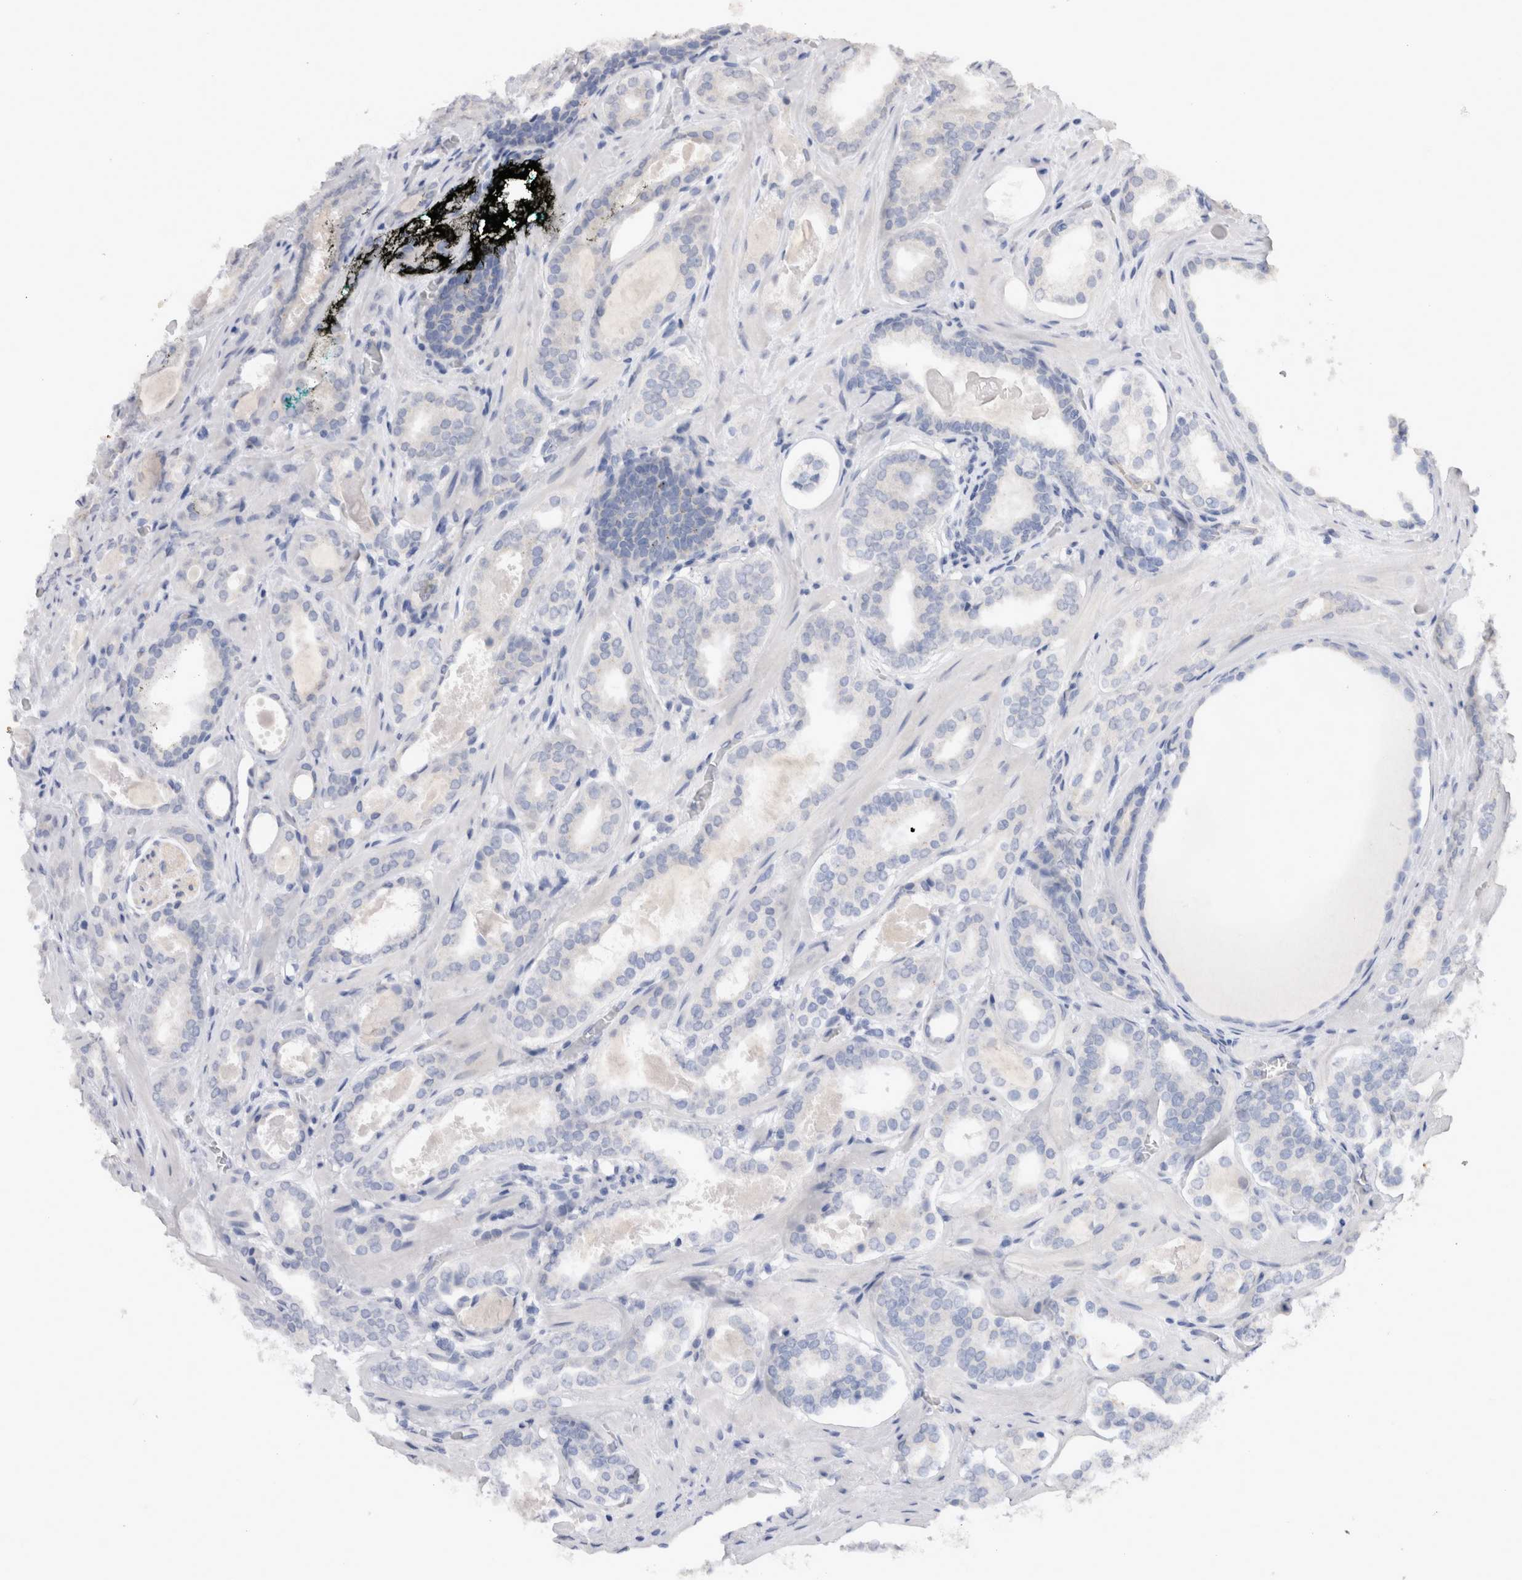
{"staining": {"intensity": "negative", "quantity": "none", "location": "none"}, "tissue": "prostate cancer", "cell_type": "Tumor cells", "image_type": "cancer", "snomed": [{"axis": "morphology", "description": "Adenocarcinoma, High grade"}, {"axis": "topography", "description": "Prostate"}], "caption": "Tumor cells are negative for brown protein staining in prostate cancer (adenocarcinoma (high-grade)). (Brightfield microscopy of DAB immunohistochemistry (IHC) at high magnification).", "gene": "CDH6", "patient": {"sex": "male", "age": 60}}